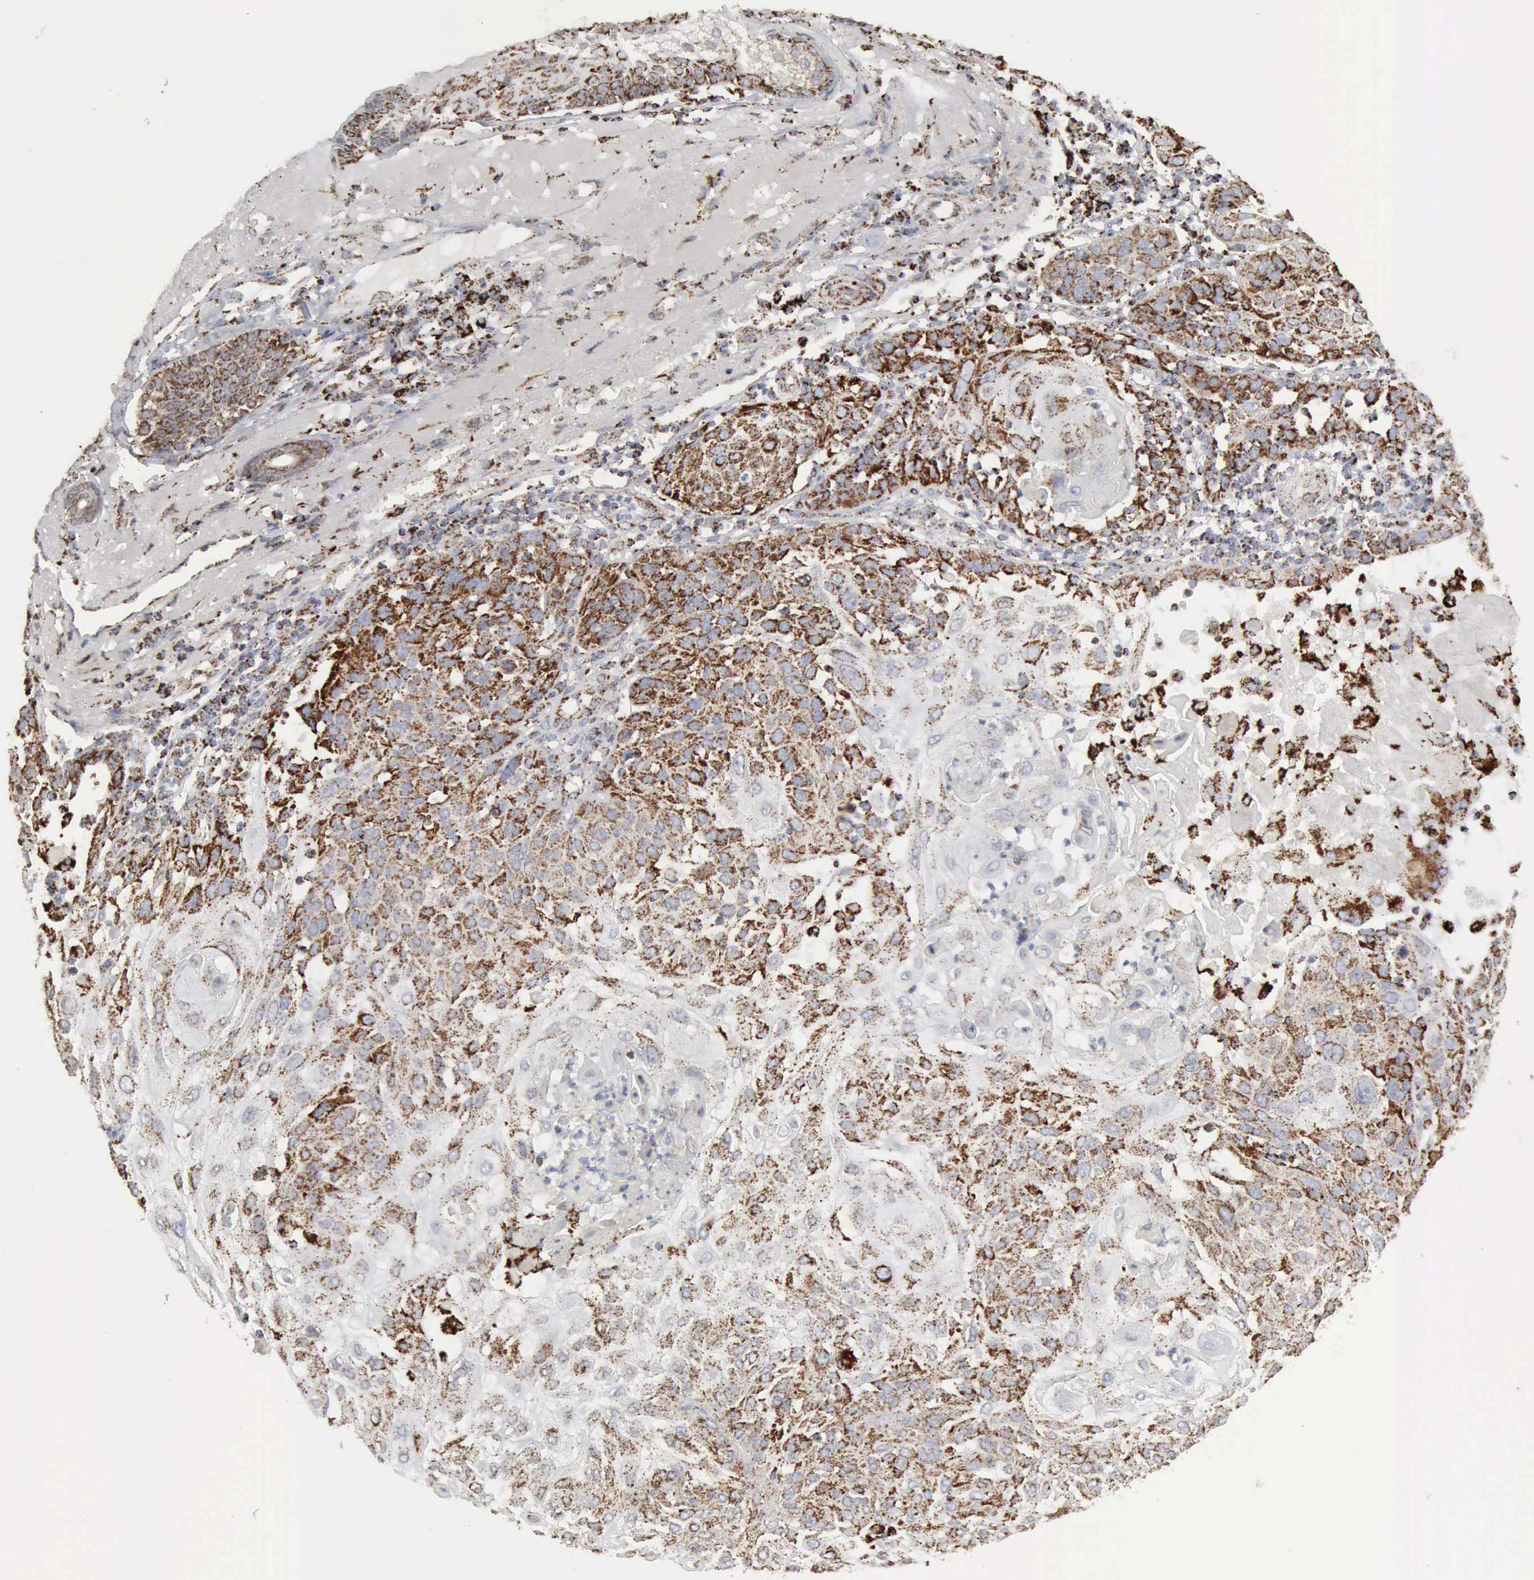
{"staining": {"intensity": "strong", "quantity": "25%-75%", "location": "cytoplasmic/membranous"}, "tissue": "skin cancer", "cell_type": "Tumor cells", "image_type": "cancer", "snomed": [{"axis": "morphology", "description": "Squamous cell carcinoma, NOS"}, {"axis": "topography", "description": "Skin"}], "caption": "Human squamous cell carcinoma (skin) stained for a protein (brown) reveals strong cytoplasmic/membranous positive expression in approximately 25%-75% of tumor cells.", "gene": "ACO2", "patient": {"sex": "female", "age": 89}}